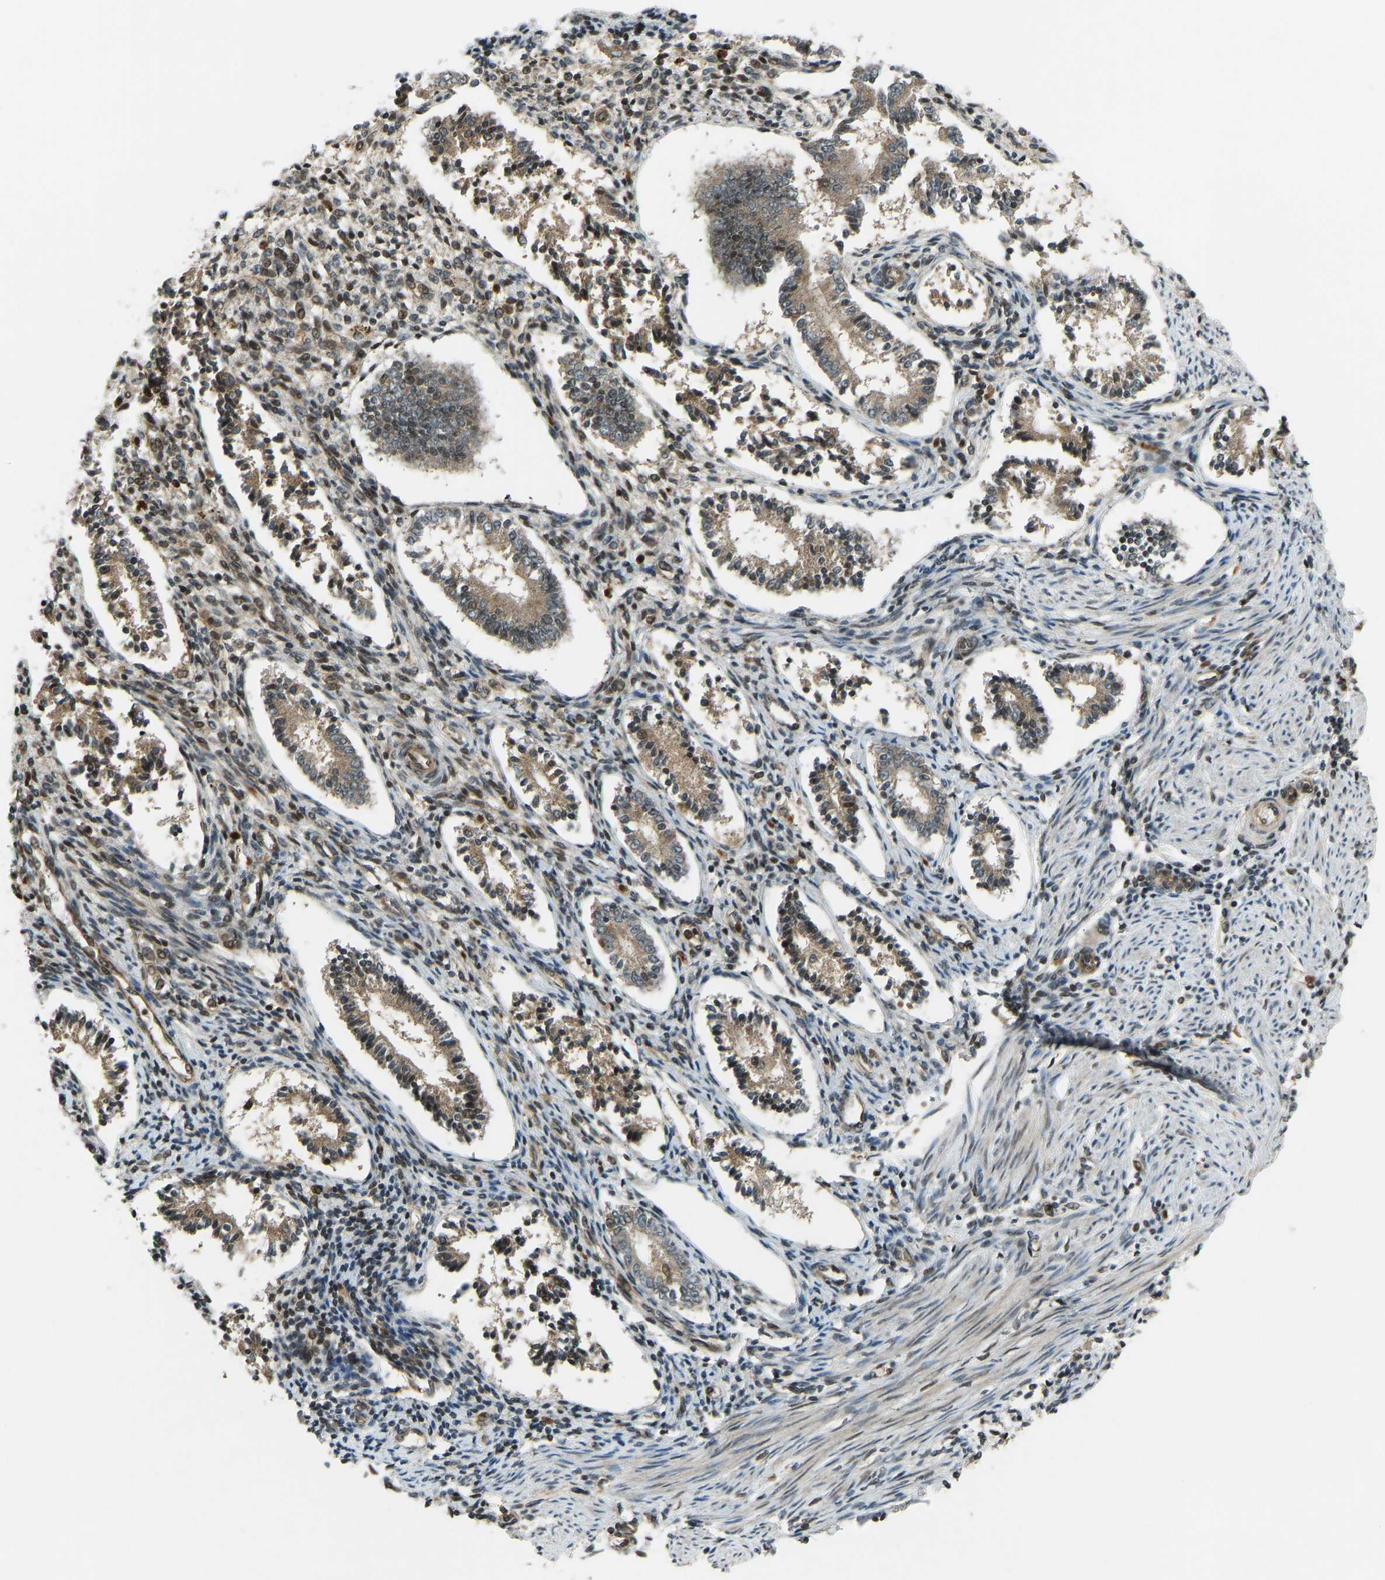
{"staining": {"intensity": "moderate", "quantity": "<25%", "location": "cytoplasmic/membranous,nuclear"}, "tissue": "endometrium", "cell_type": "Cells in endometrial stroma", "image_type": "normal", "snomed": [{"axis": "morphology", "description": "Normal tissue, NOS"}, {"axis": "topography", "description": "Endometrium"}], "caption": "The immunohistochemical stain shows moderate cytoplasmic/membranous,nuclear expression in cells in endometrial stroma of normal endometrium.", "gene": "SVOPL", "patient": {"sex": "female", "age": 42}}